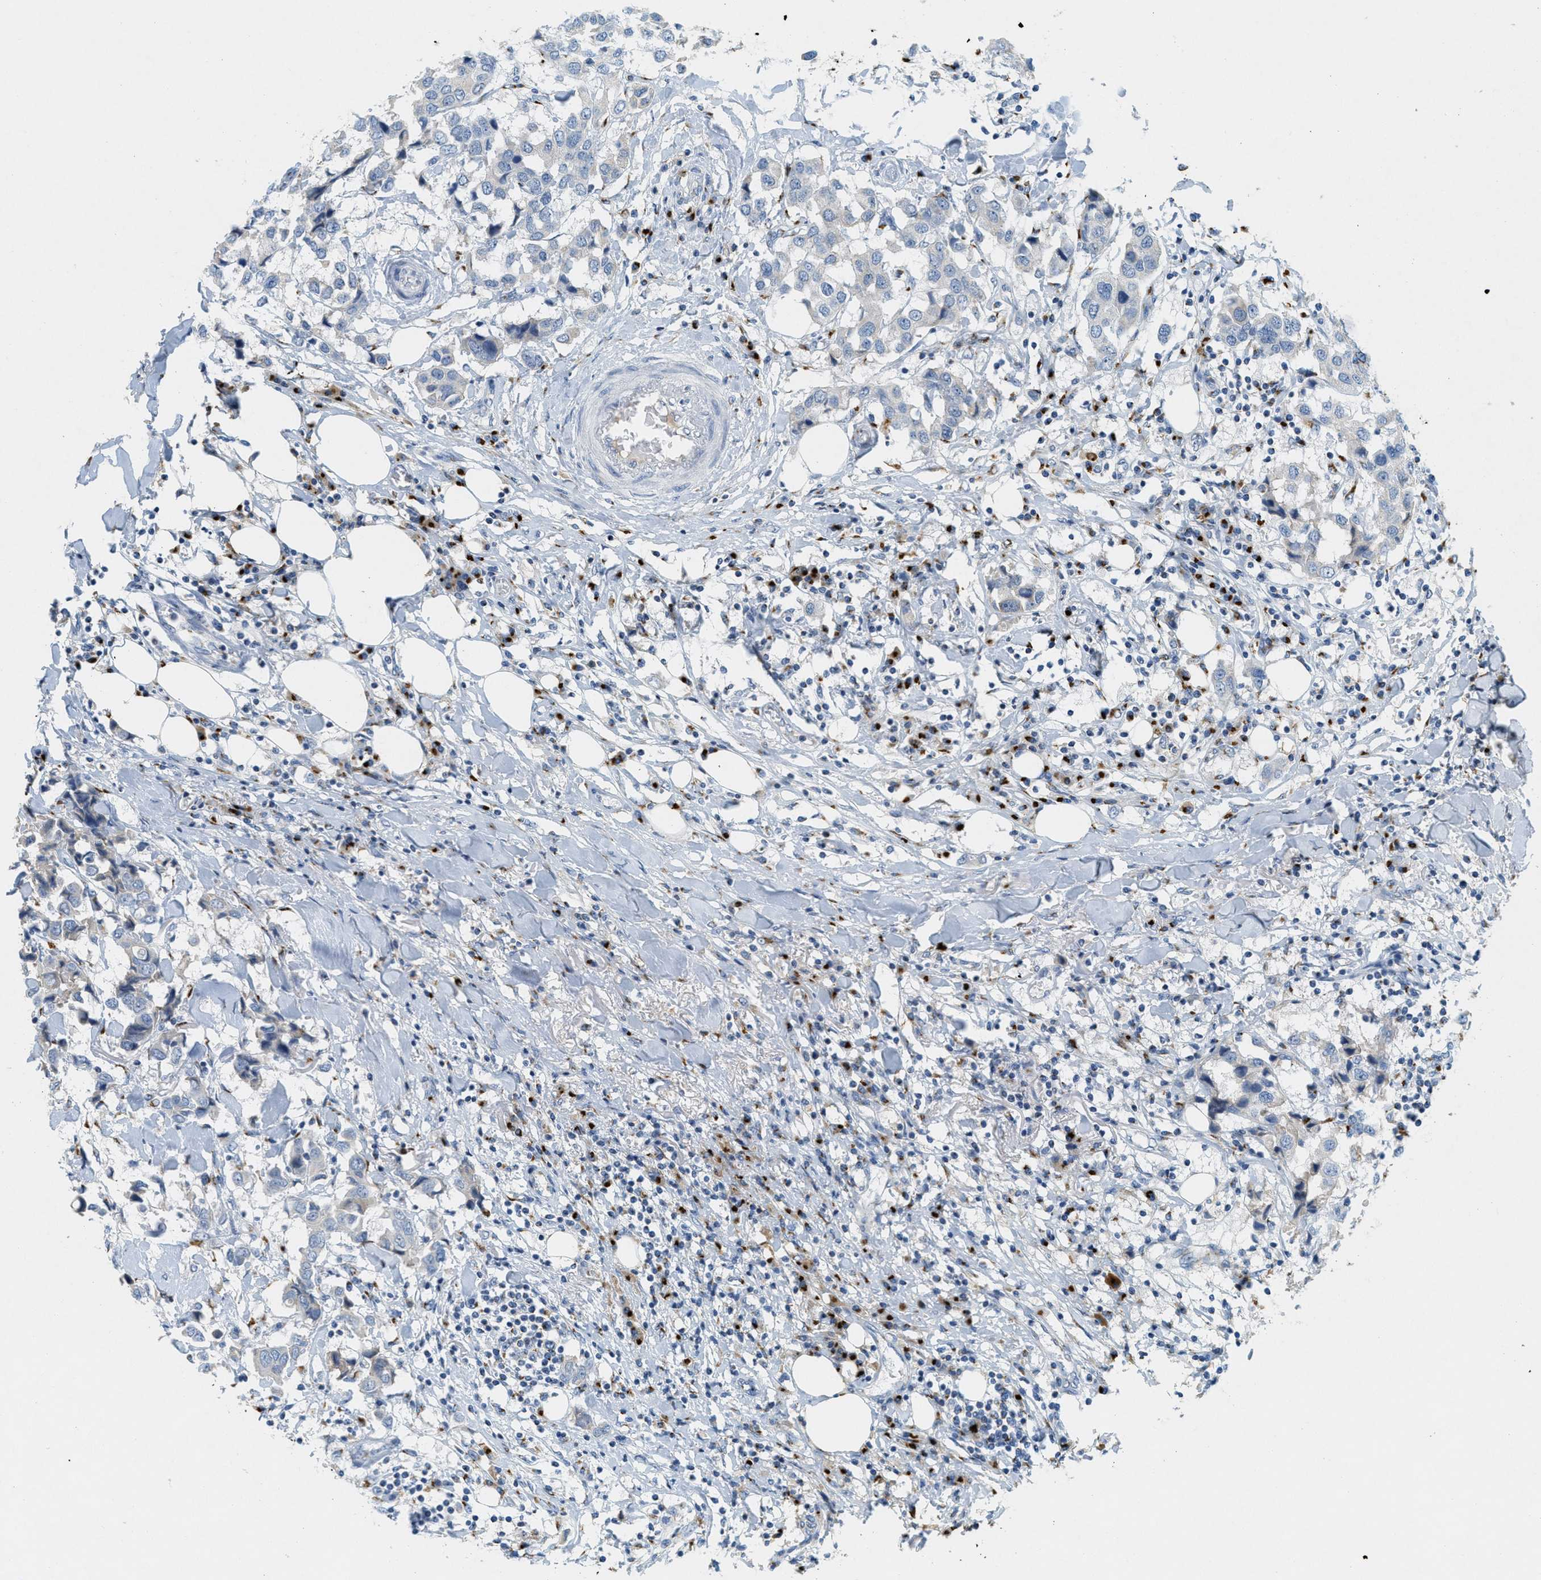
{"staining": {"intensity": "weak", "quantity": "<25%", "location": "cytoplasmic/membranous"}, "tissue": "breast cancer", "cell_type": "Tumor cells", "image_type": "cancer", "snomed": [{"axis": "morphology", "description": "Duct carcinoma"}, {"axis": "topography", "description": "Breast"}], "caption": "High power microscopy micrograph of an immunohistochemistry (IHC) photomicrograph of breast infiltrating ductal carcinoma, revealing no significant positivity in tumor cells.", "gene": "ENTPD4", "patient": {"sex": "female", "age": 80}}